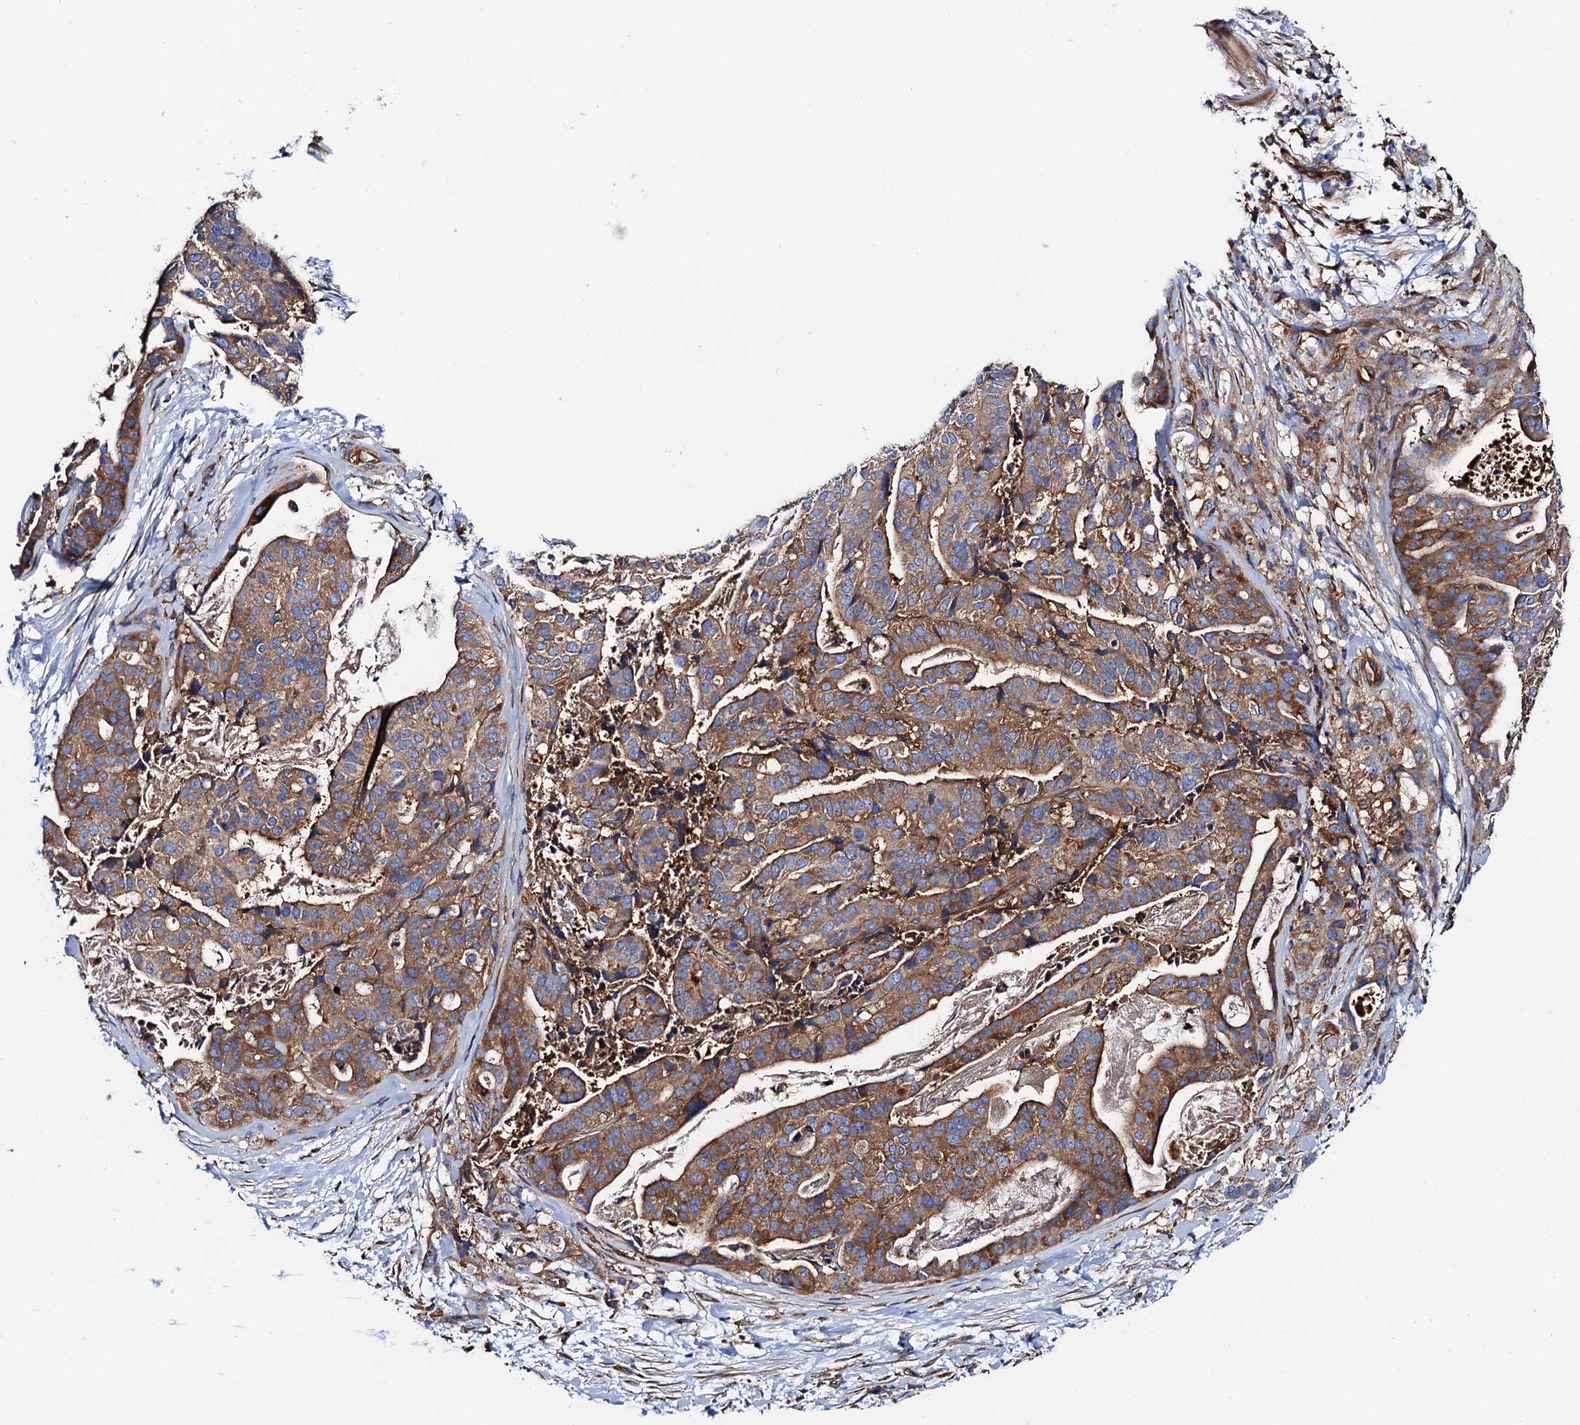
{"staining": {"intensity": "moderate", "quantity": ">75%", "location": "cytoplasmic/membranous"}, "tissue": "stomach cancer", "cell_type": "Tumor cells", "image_type": "cancer", "snomed": [{"axis": "morphology", "description": "Adenocarcinoma, NOS"}, {"axis": "topography", "description": "Stomach"}], "caption": "Immunohistochemistry (IHC) of stomach adenocarcinoma shows medium levels of moderate cytoplasmic/membranous expression in about >75% of tumor cells.", "gene": "MRPL48", "patient": {"sex": "male", "age": 48}}